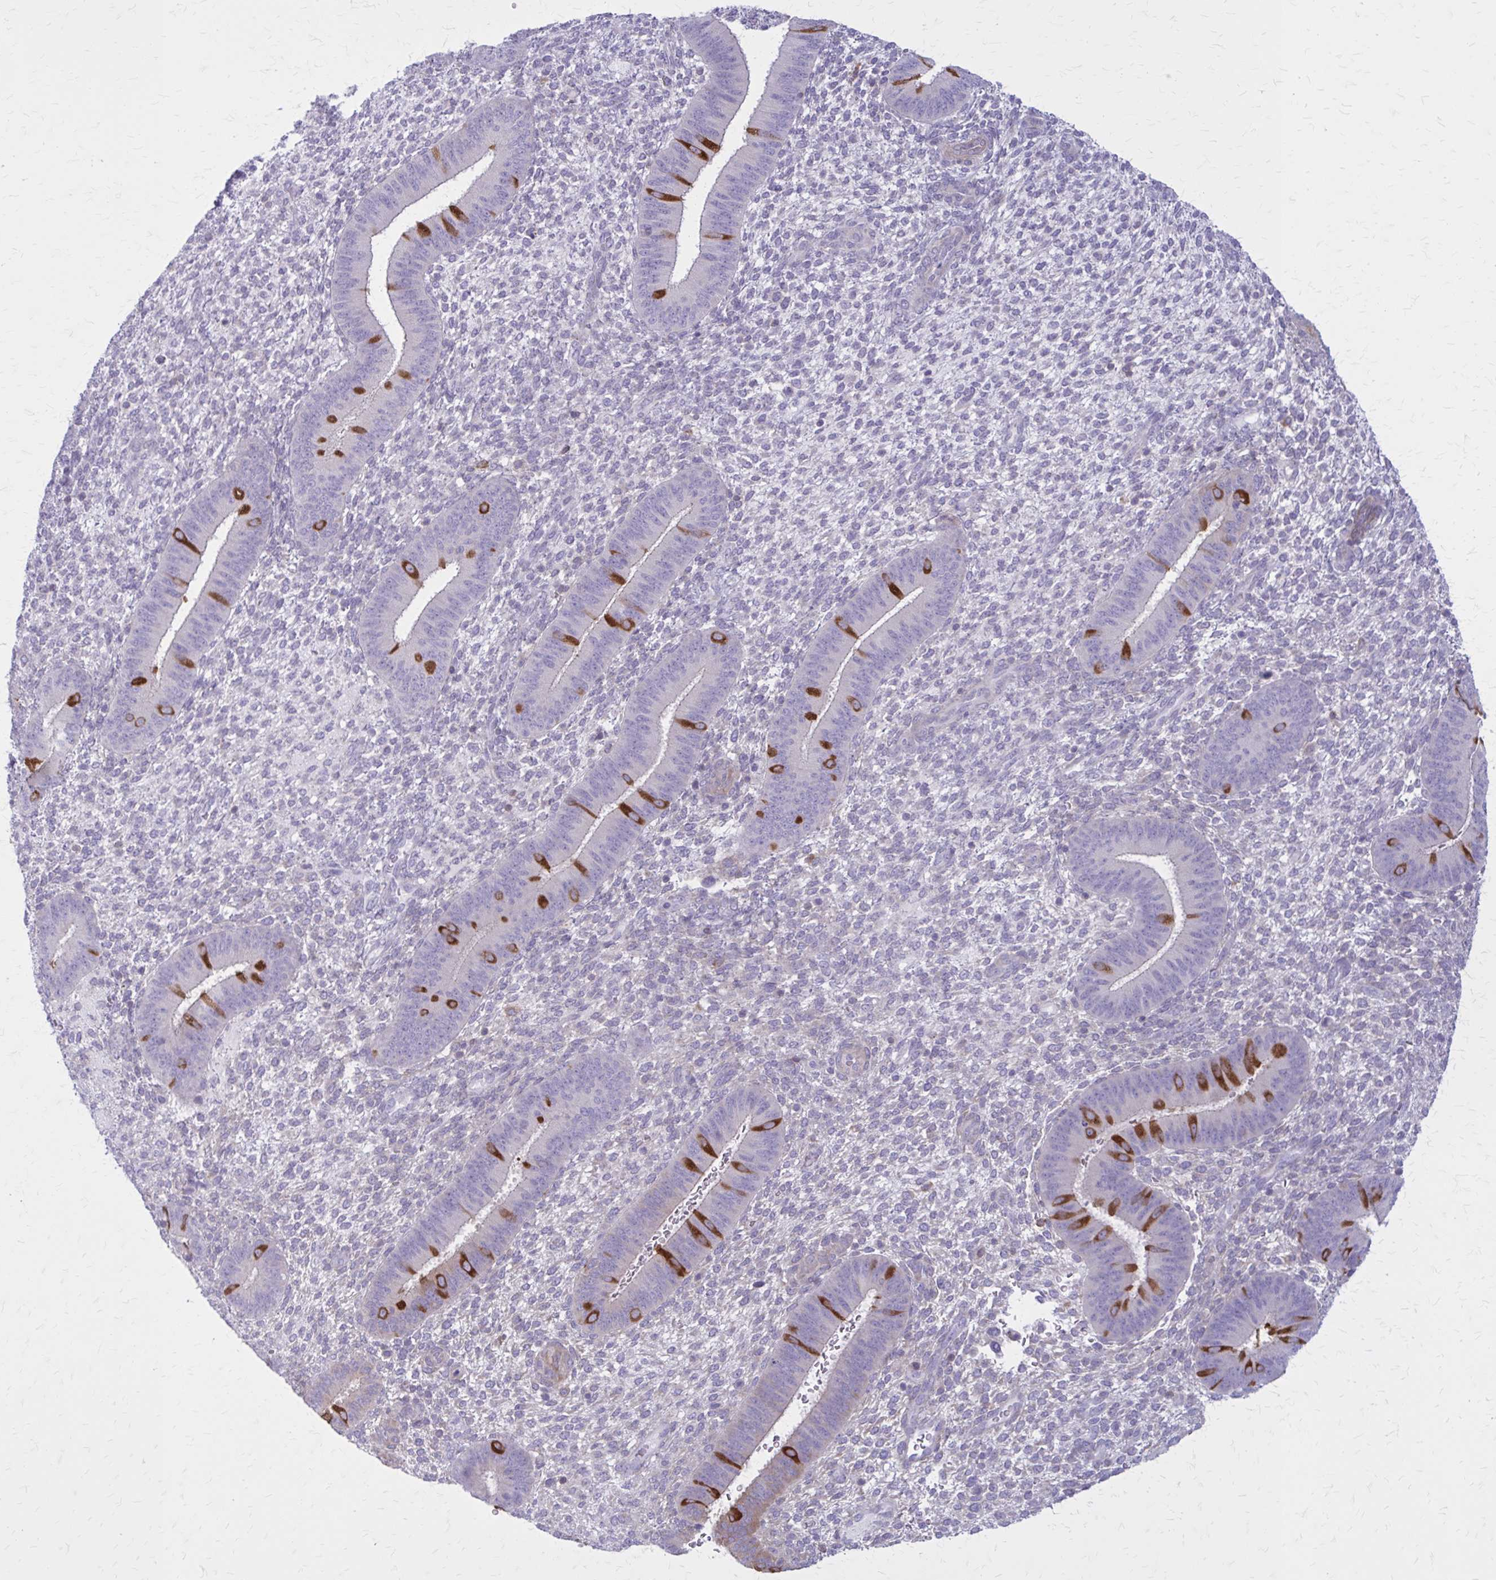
{"staining": {"intensity": "negative", "quantity": "none", "location": "none"}, "tissue": "endometrium", "cell_type": "Cells in endometrial stroma", "image_type": "normal", "snomed": [{"axis": "morphology", "description": "Normal tissue, NOS"}, {"axis": "topography", "description": "Endometrium"}], "caption": "The image exhibits no significant positivity in cells in endometrial stroma of endometrium. (DAB immunohistochemistry (IHC) with hematoxylin counter stain).", "gene": "PITPNM1", "patient": {"sex": "female", "age": 39}}